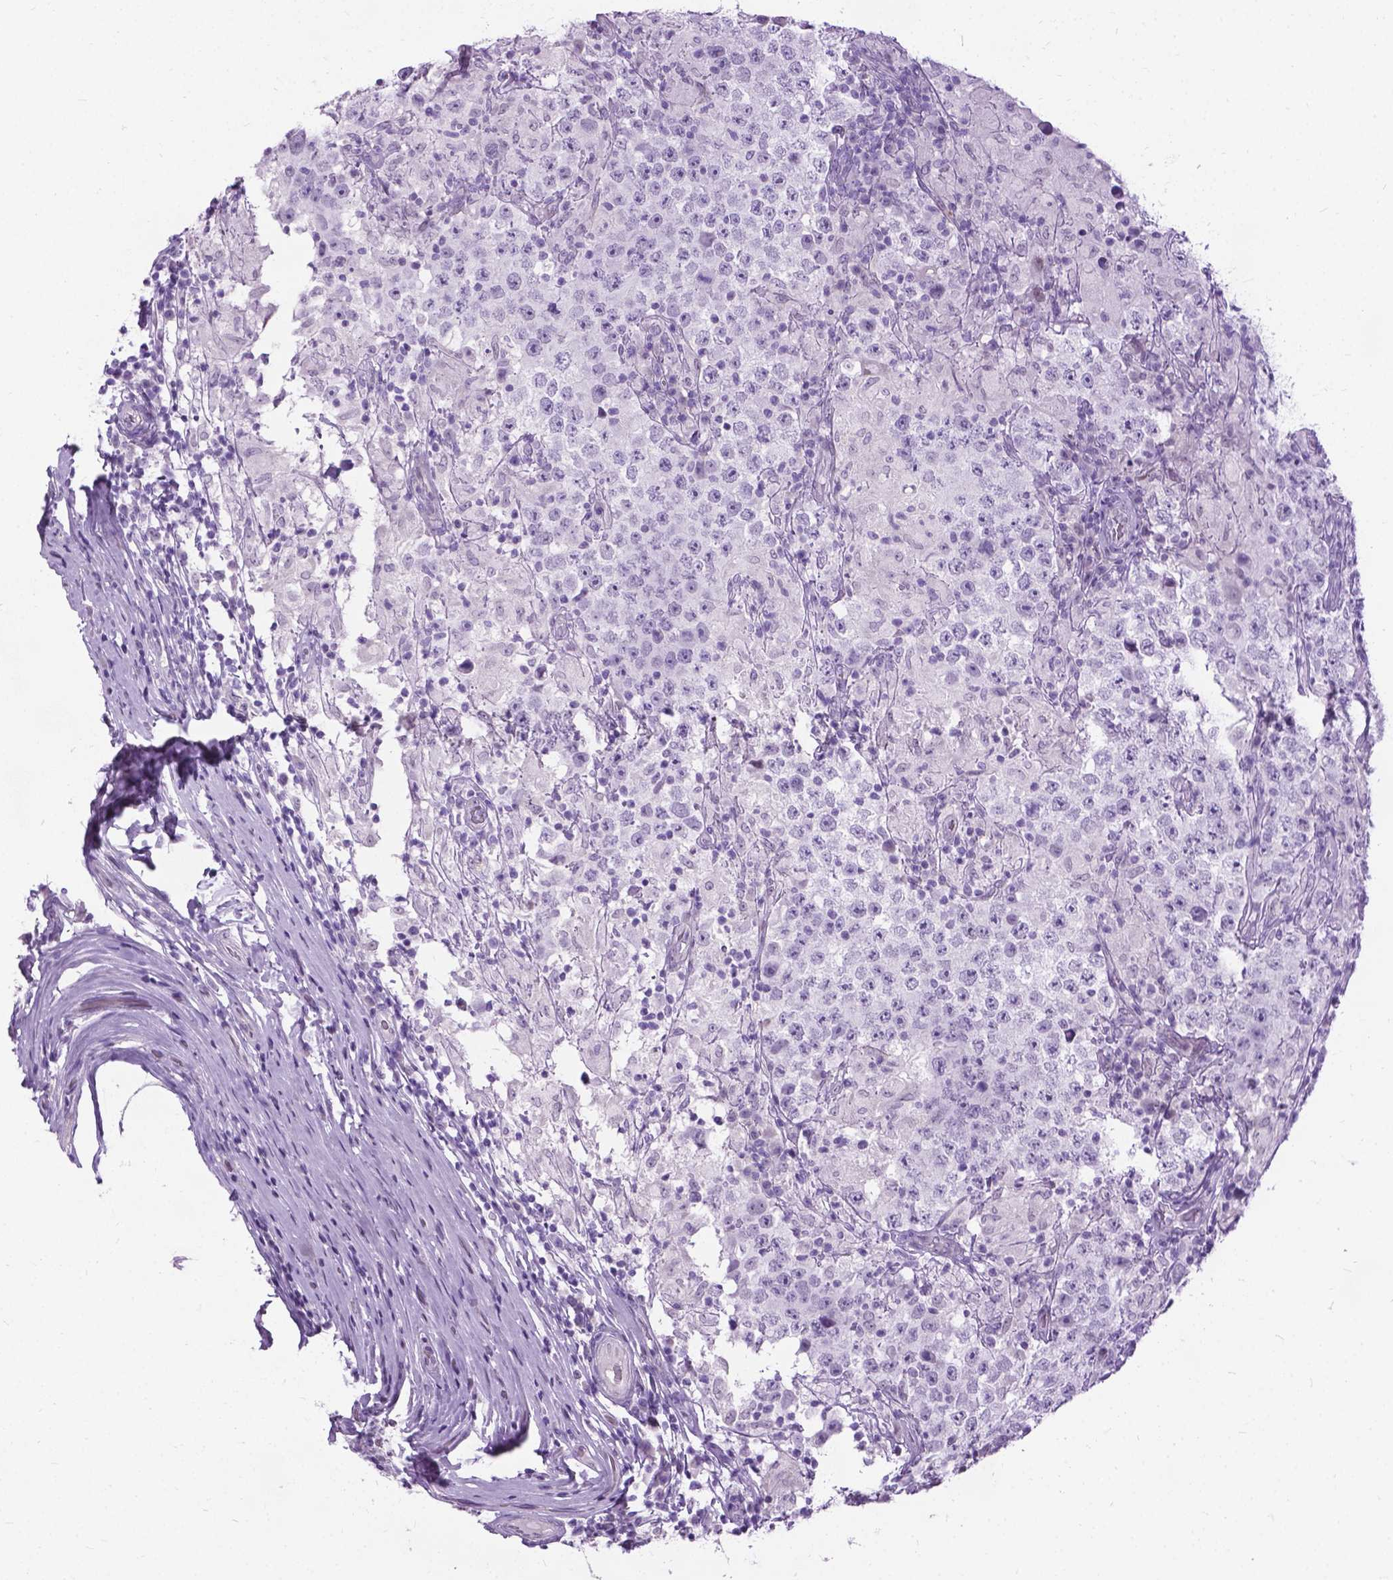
{"staining": {"intensity": "negative", "quantity": "none", "location": "none"}, "tissue": "testis cancer", "cell_type": "Tumor cells", "image_type": "cancer", "snomed": [{"axis": "morphology", "description": "Seminoma, NOS"}, {"axis": "morphology", "description": "Carcinoma, Embryonal, NOS"}, {"axis": "topography", "description": "Testis"}], "caption": "The immunohistochemistry (IHC) photomicrograph has no significant positivity in tumor cells of testis embryonal carcinoma tissue. The staining was performed using DAB to visualize the protein expression in brown, while the nuclei were stained in blue with hematoxylin (Magnification: 20x).", "gene": "PROB1", "patient": {"sex": "male", "age": 41}}